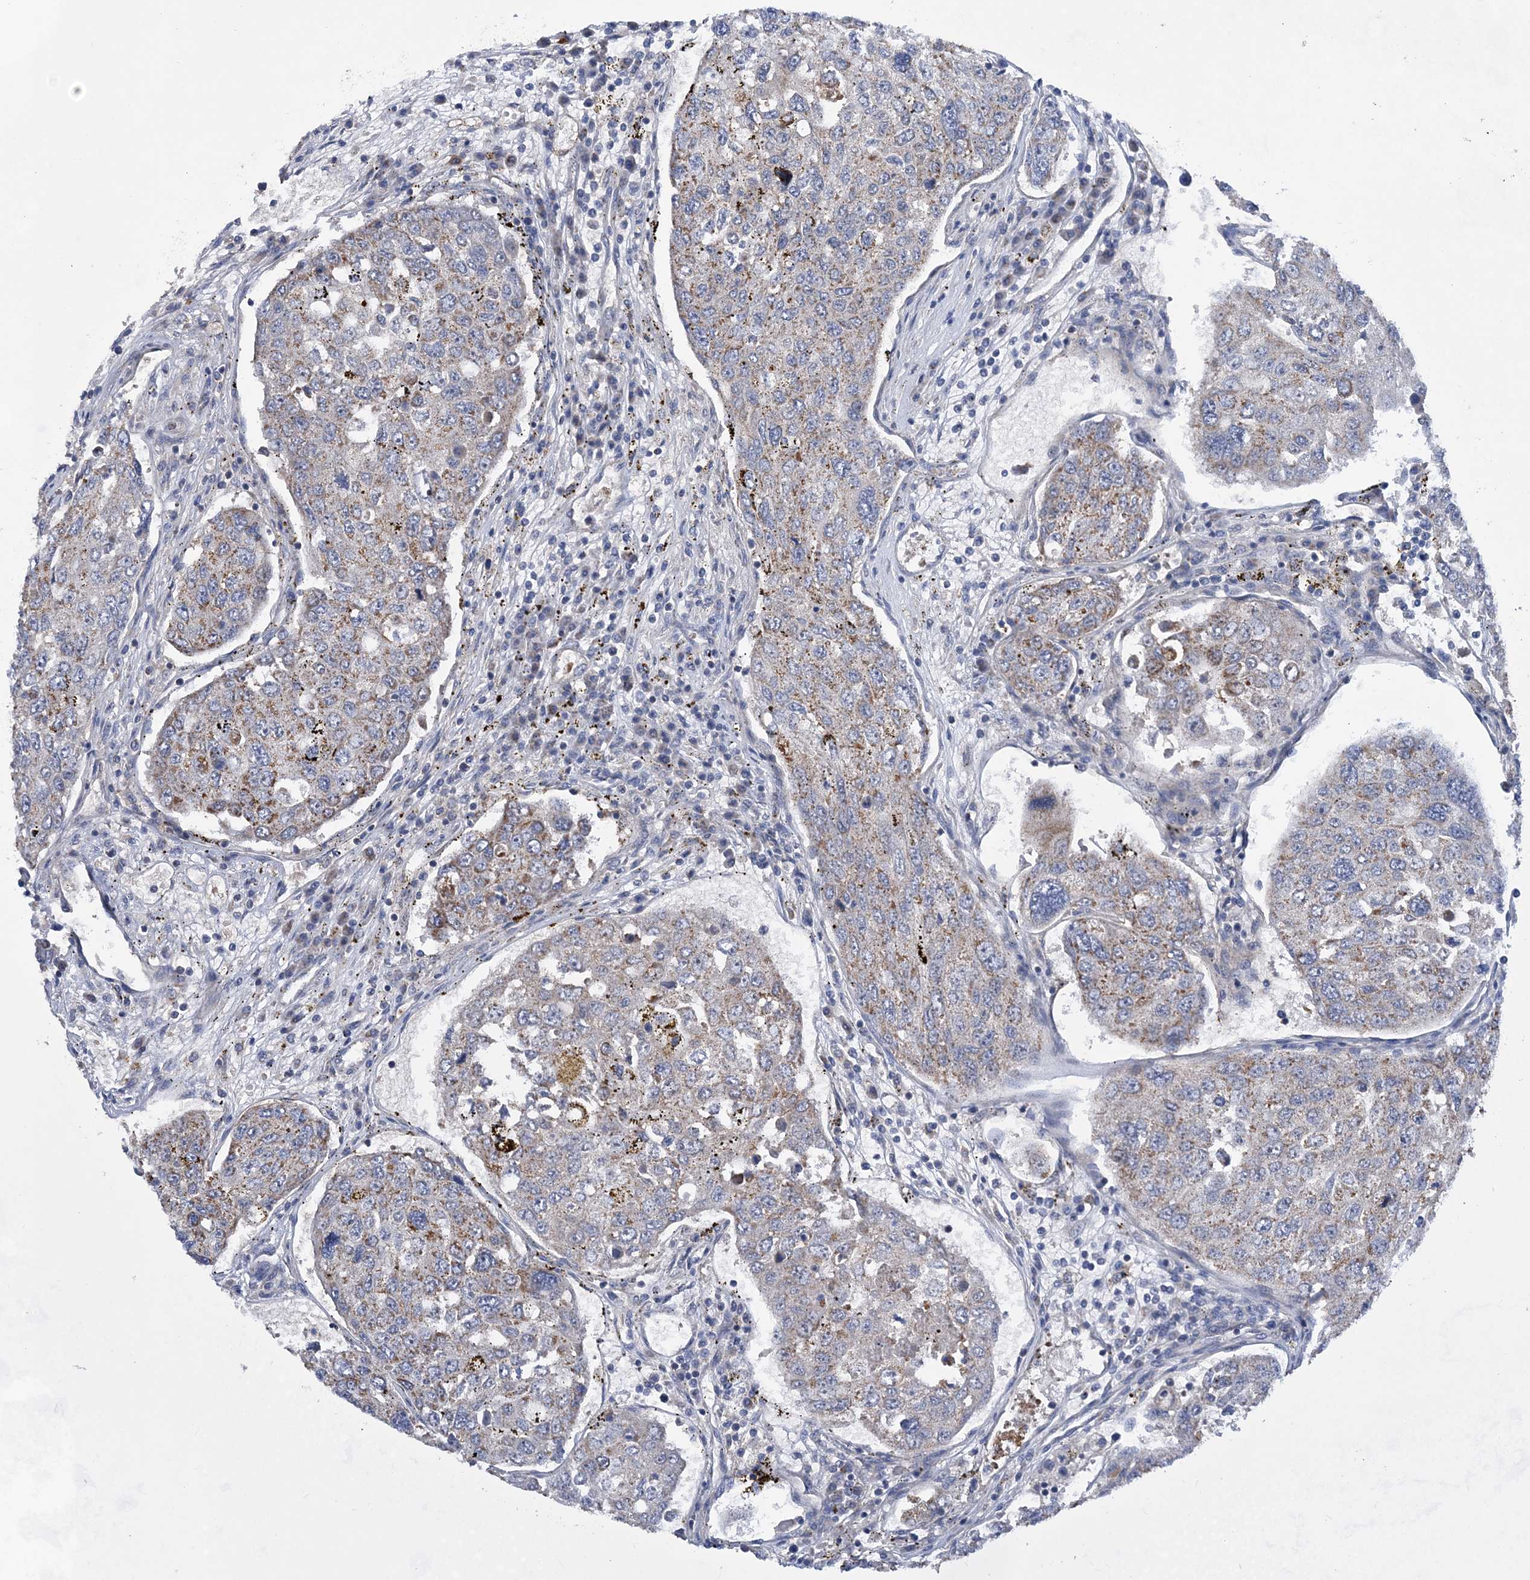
{"staining": {"intensity": "moderate", "quantity": ">75%", "location": "cytoplasmic/membranous"}, "tissue": "urothelial cancer", "cell_type": "Tumor cells", "image_type": "cancer", "snomed": [{"axis": "morphology", "description": "Urothelial carcinoma, High grade"}, {"axis": "topography", "description": "Lymph node"}, {"axis": "topography", "description": "Urinary bladder"}], "caption": "This is a histology image of immunohistochemistry (IHC) staining of high-grade urothelial carcinoma, which shows moderate positivity in the cytoplasmic/membranous of tumor cells.", "gene": "TRAPPC13", "patient": {"sex": "male", "age": 51}}